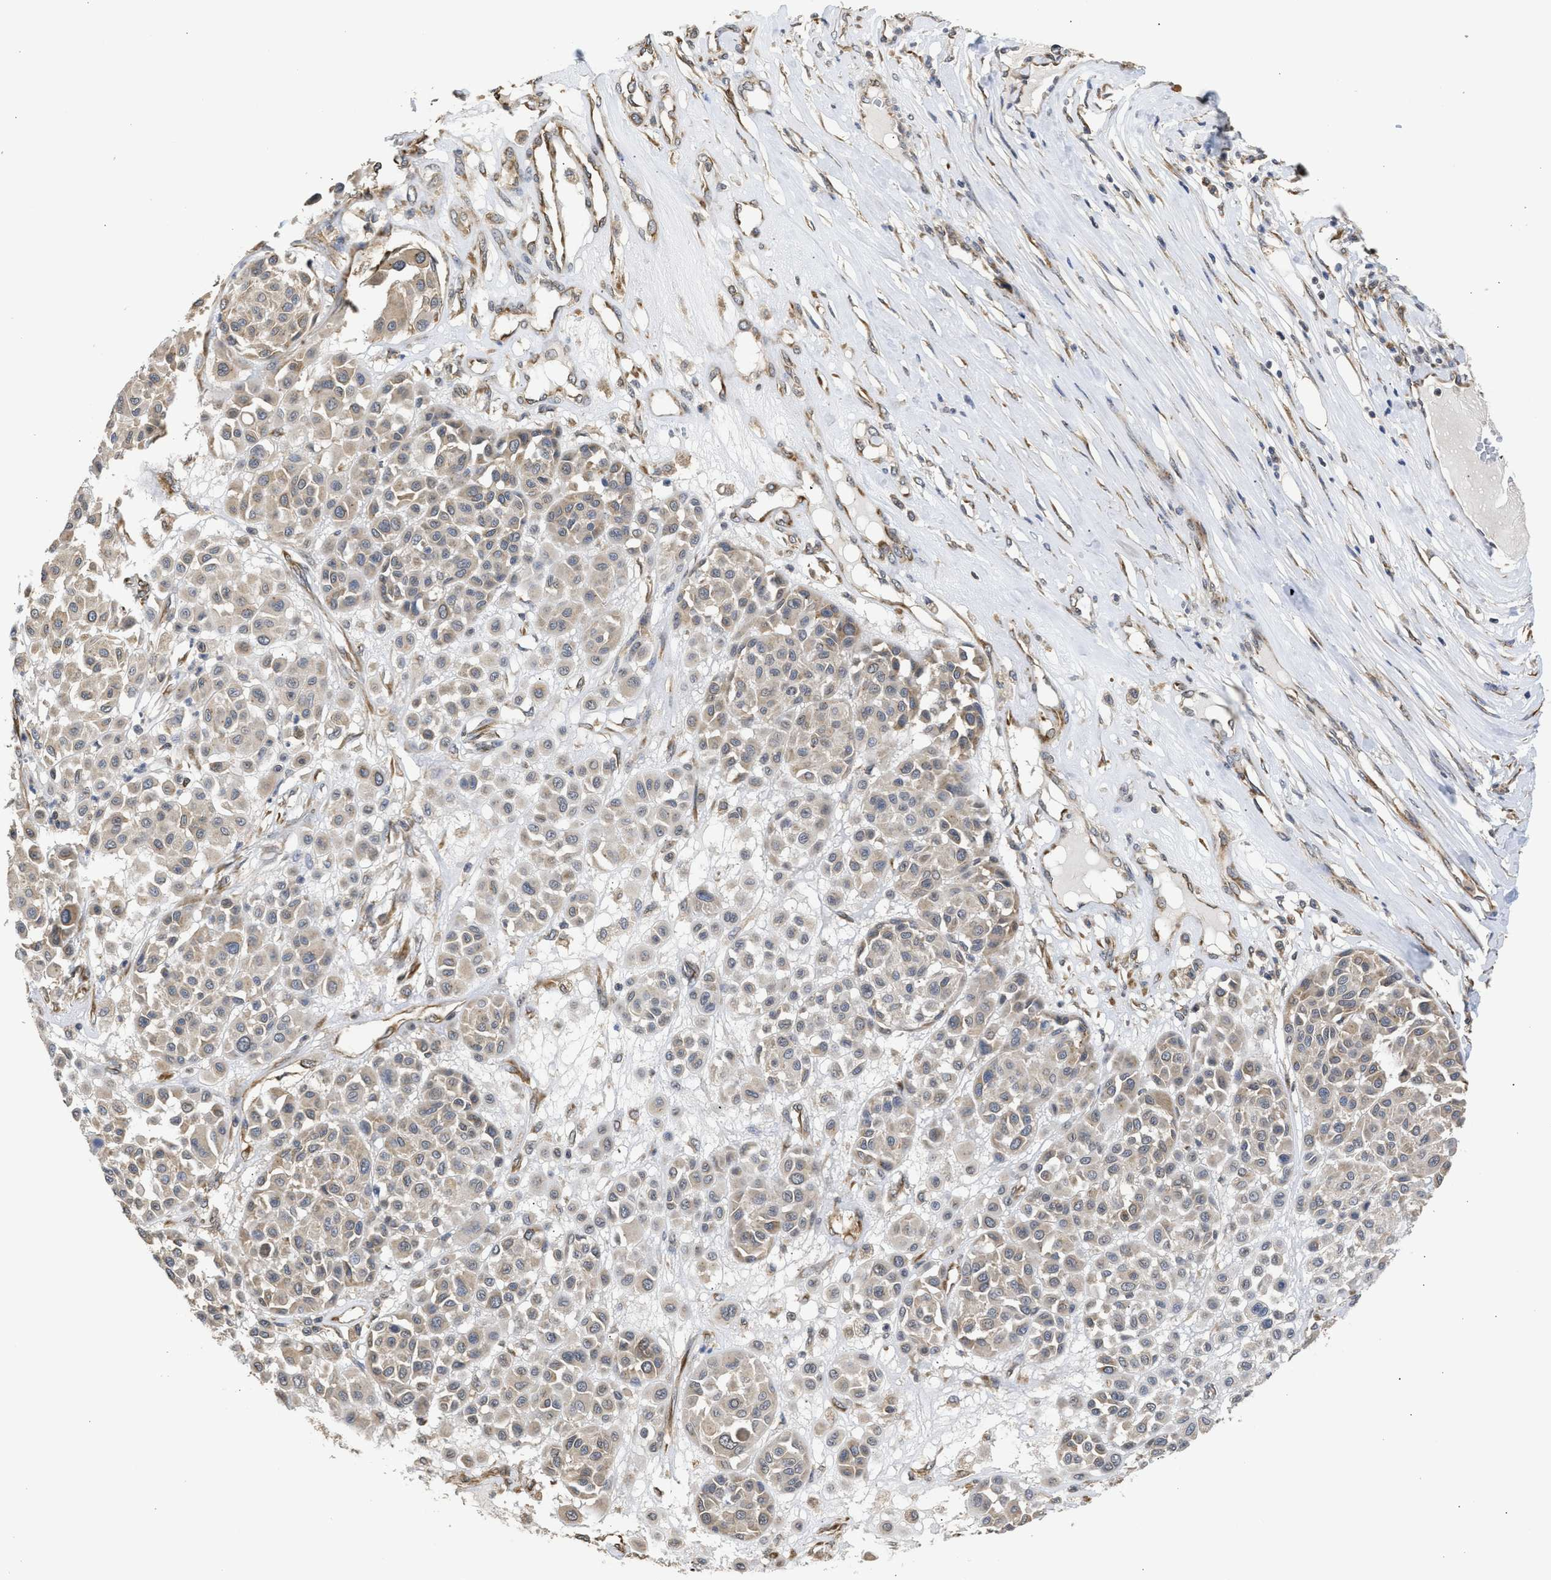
{"staining": {"intensity": "weak", "quantity": "<25%", "location": "cytoplasmic/membranous"}, "tissue": "melanoma", "cell_type": "Tumor cells", "image_type": "cancer", "snomed": [{"axis": "morphology", "description": "Malignant melanoma, Metastatic site"}, {"axis": "topography", "description": "Soft tissue"}], "caption": "Tumor cells show no significant positivity in malignant melanoma (metastatic site).", "gene": "DNAJC1", "patient": {"sex": "male", "age": 41}}